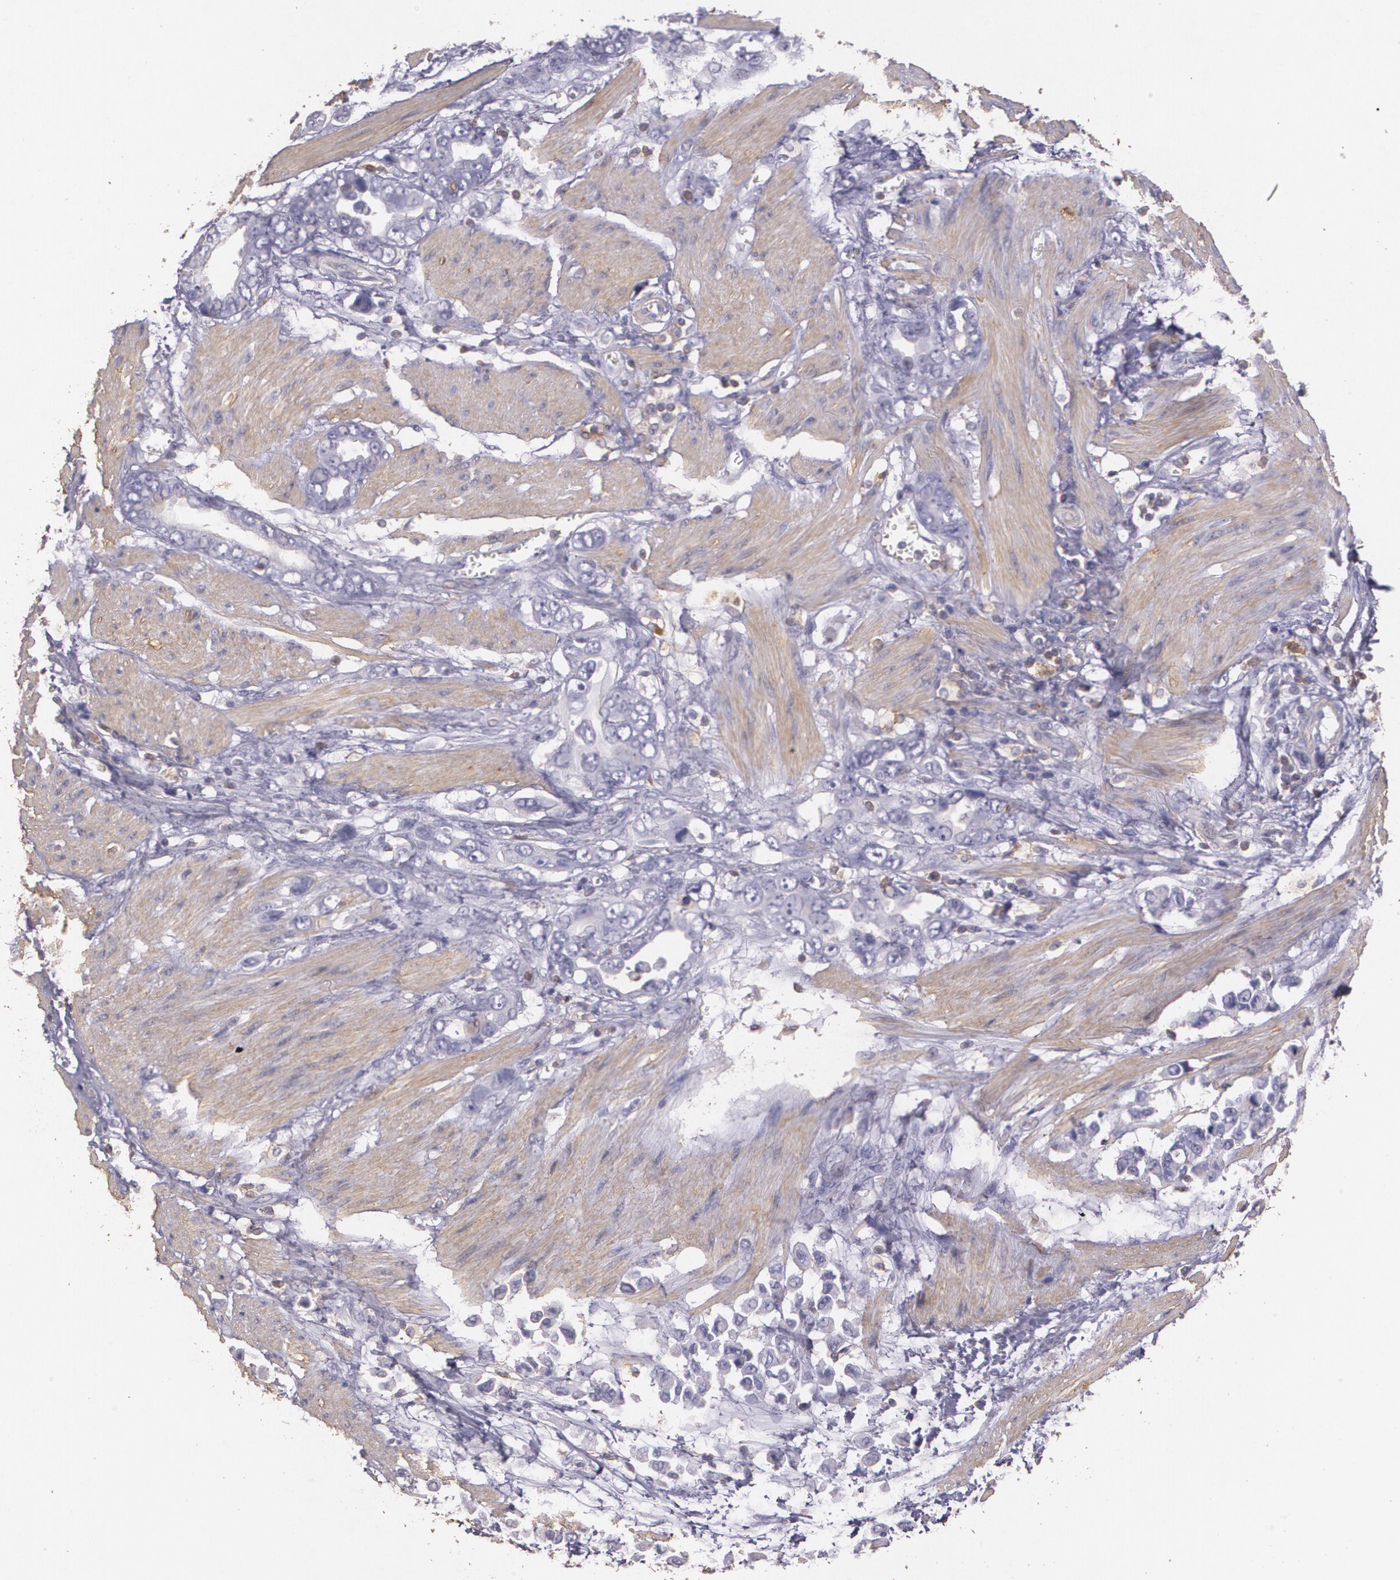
{"staining": {"intensity": "negative", "quantity": "none", "location": "none"}, "tissue": "stomach cancer", "cell_type": "Tumor cells", "image_type": "cancer", "snomed": [{"axis": "morphology", "description": "Adenocarcinoma, NOS"}, {"axis": "topography", "description": "Stomach"}], "caption": "Immunohistochemistry (IHC) histopathology image of neoplastic tissue: human stomach adenocarcinoma stained with DAB (3,3'-diaminobenzidine) reveals no significant protein positivity in tumor cells.", "gene": "TGFBR1", "patient": {"sex": "male", "age": 78}}